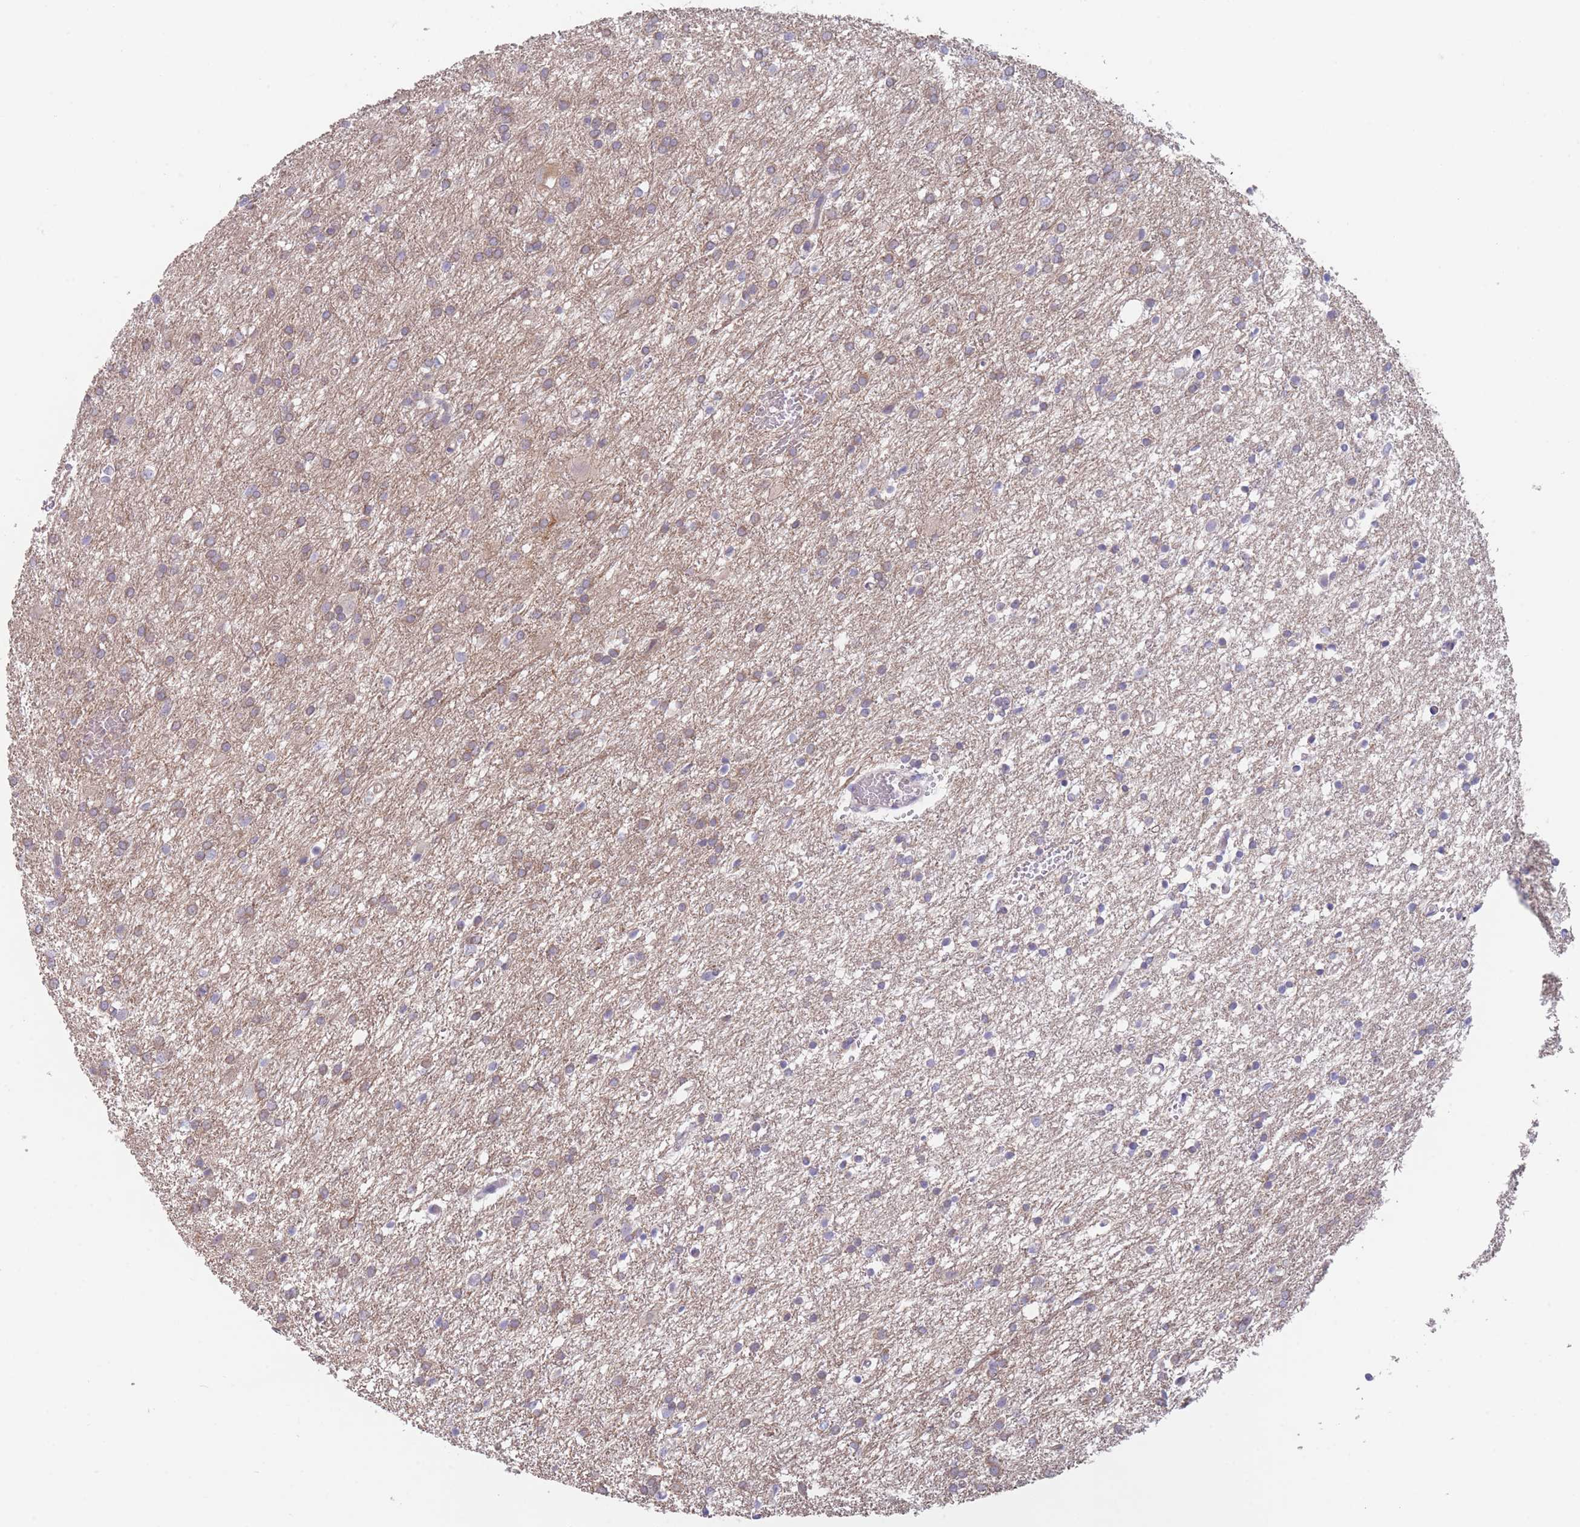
{"staining": {"intensity": "weak", "quantity": ">75%", "location": "cytoplasmic/membranous"}, "tissue": "glioma", "cell_type": "Tumor cells", "image_type": "cancer", "snomed": [{"axis": "morphology", "description": "Glioma, malignant, High grade"}, {"axis": "topography", "description": "Brain"}], "caption": "An IHC photomicrograph of tumor tissue is shown. Protein staining in brown highlights weak cytoplasmic/membranous positivity in malignant high-grade glioma within tumor cells. (brown staining indicates protein expression, while blue staining denotes nuclei).", "gene": "ZNF281", "patient": {"sex": "female", "age": 50}}